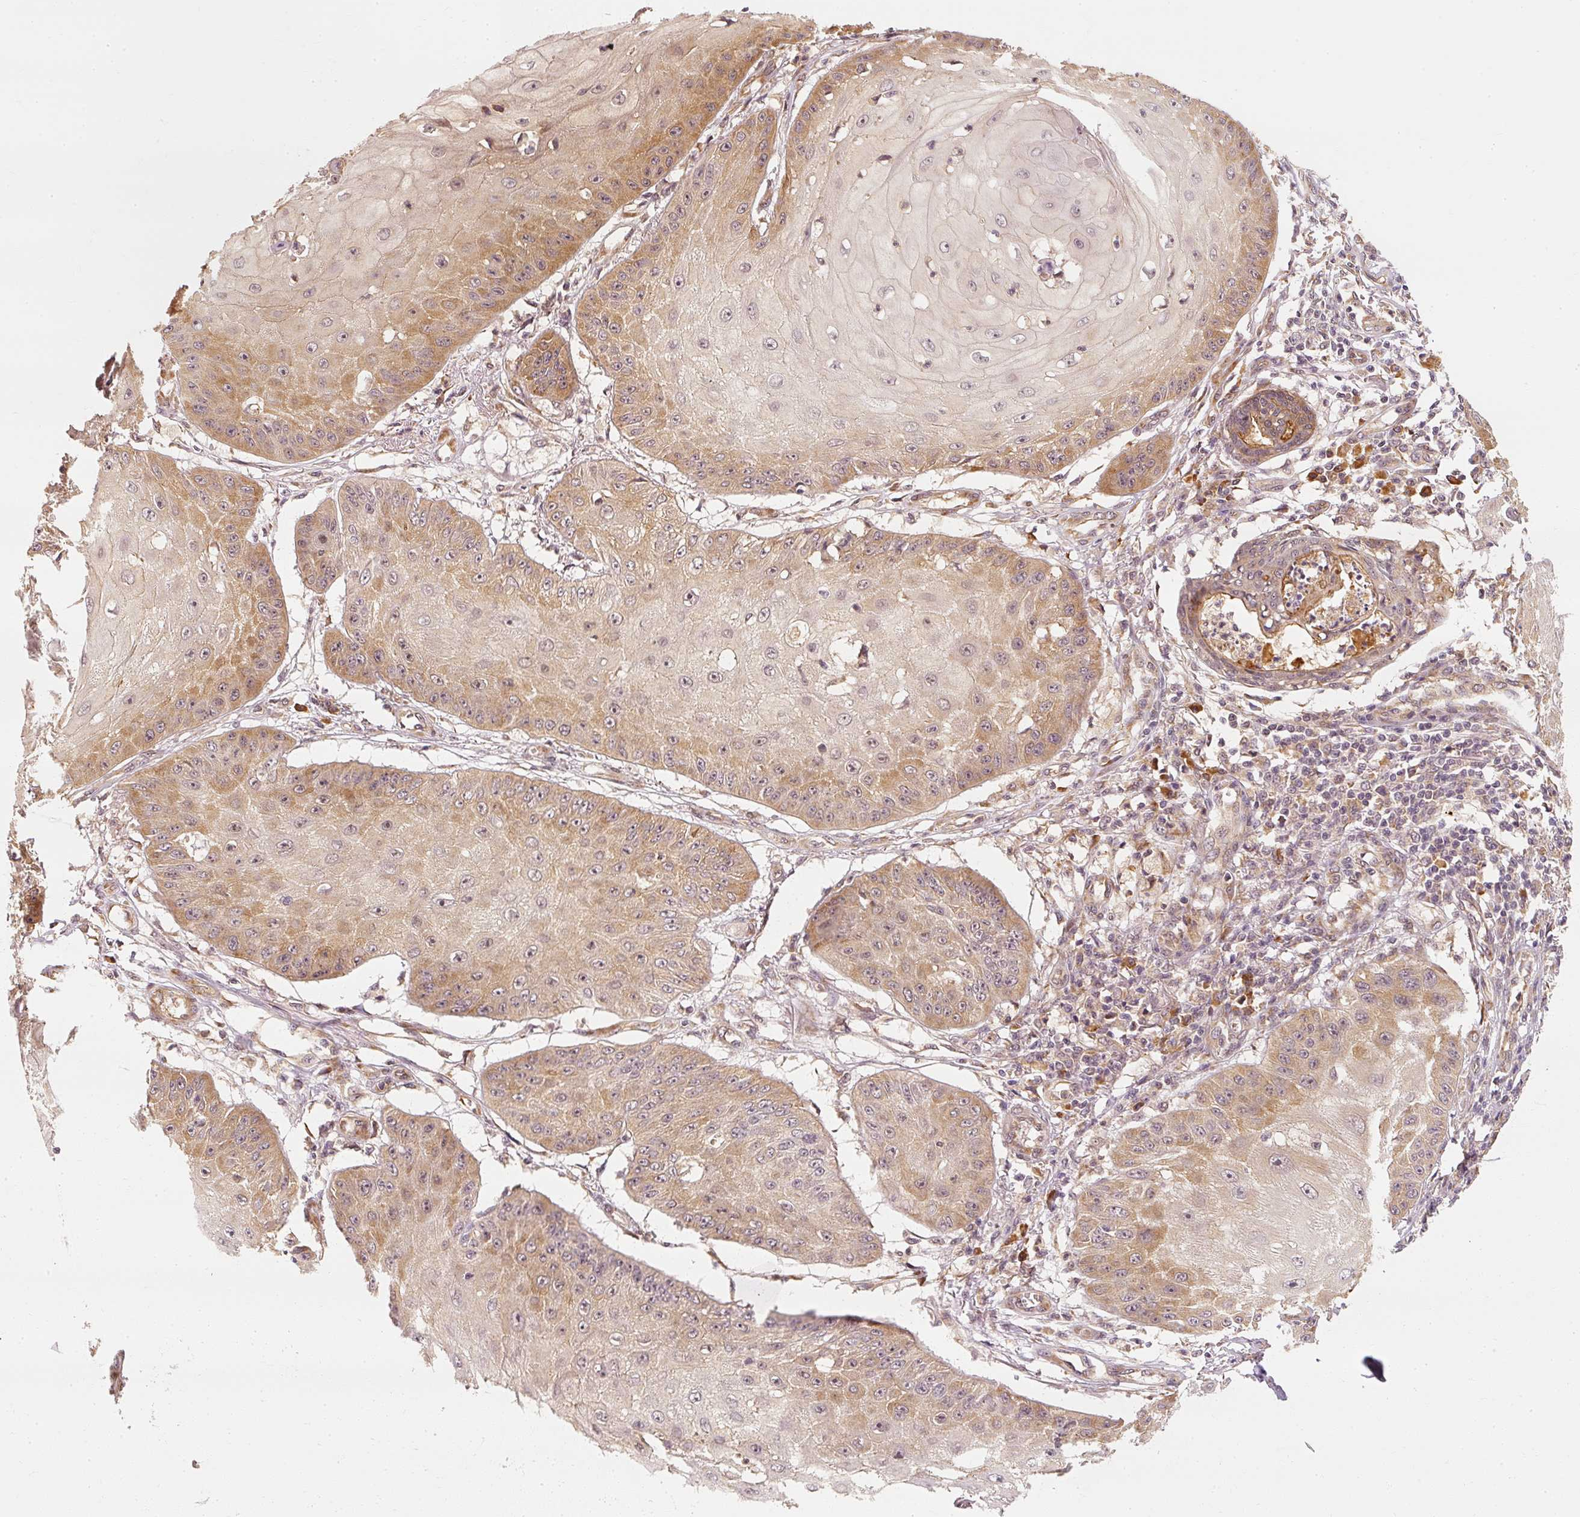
{"staining": {"intensity": "moderate", "quantity": "25%-75%", "location": "cytoplasmic/membranous"}, "tissue": "skin cancer", "cell_type": "Tumor cells", "image_type": "cancer", "snomed": [{"axis": "morphology", "description": "Squamous cell carcinoma, NOS"}, {"axis": "topography", "description": "Skin"}], "caption": "The photomicrograph reveals a brown stain indicating the presence of a protein in the cytoplasmic/membranous of tumor cells in skin cancer. (Stains: DAB in brown, nuclei in blue, Microscopy: brightfield microscopy at high magnification).", "gene": "EEF1A2", "patient": {"sex": "male", "age": 70}}